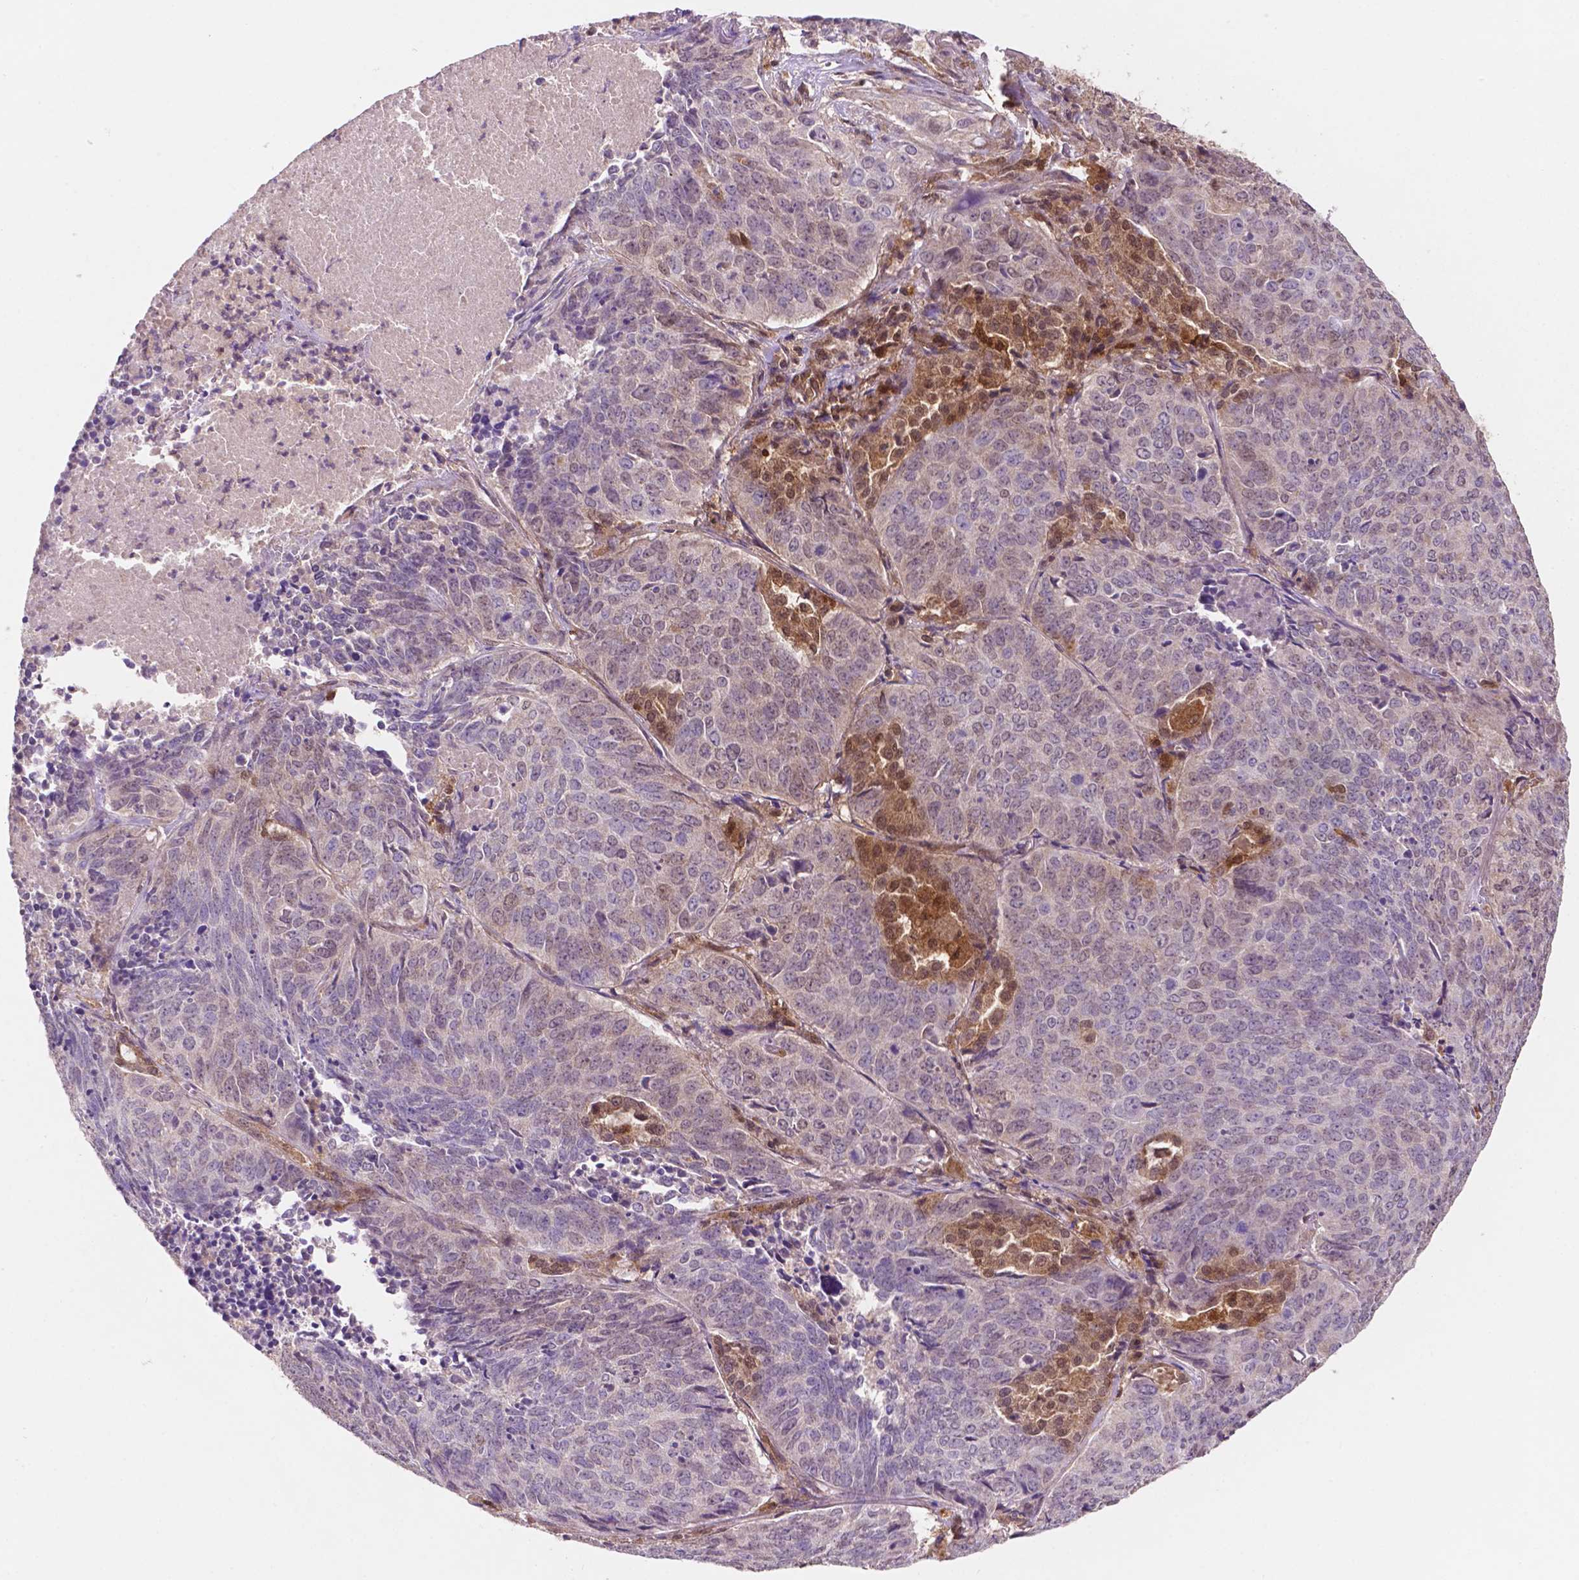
{"staining": {"intensity": "moderate", "quantity": "<25%", "location": "cytoplasmic/membranous,nuclear"}, "tissue": "lung cancer", "cell_type": "Tumor cells", "image_type": "cancer", "snomed": [{"axis": "morphology", "description": "Normal tissue, NOS"}, {"axis": "morphology", "description": "Squamous cell carcinoma, NOS"}, {"axis": "topography", "description": "Bronchus"}, {"axis": "topography", "description": "Lung"}], "caption": "Immunohistochemistry histopathology image of human lung cancer stained for a protein (brown), which displays low levels of moderate cytoplasmic/membranous and nuclear positivity in approximately <25% of tumor cells.", "gene": "UBE2L6", "patient": {"sex": "male", "age": 64}}